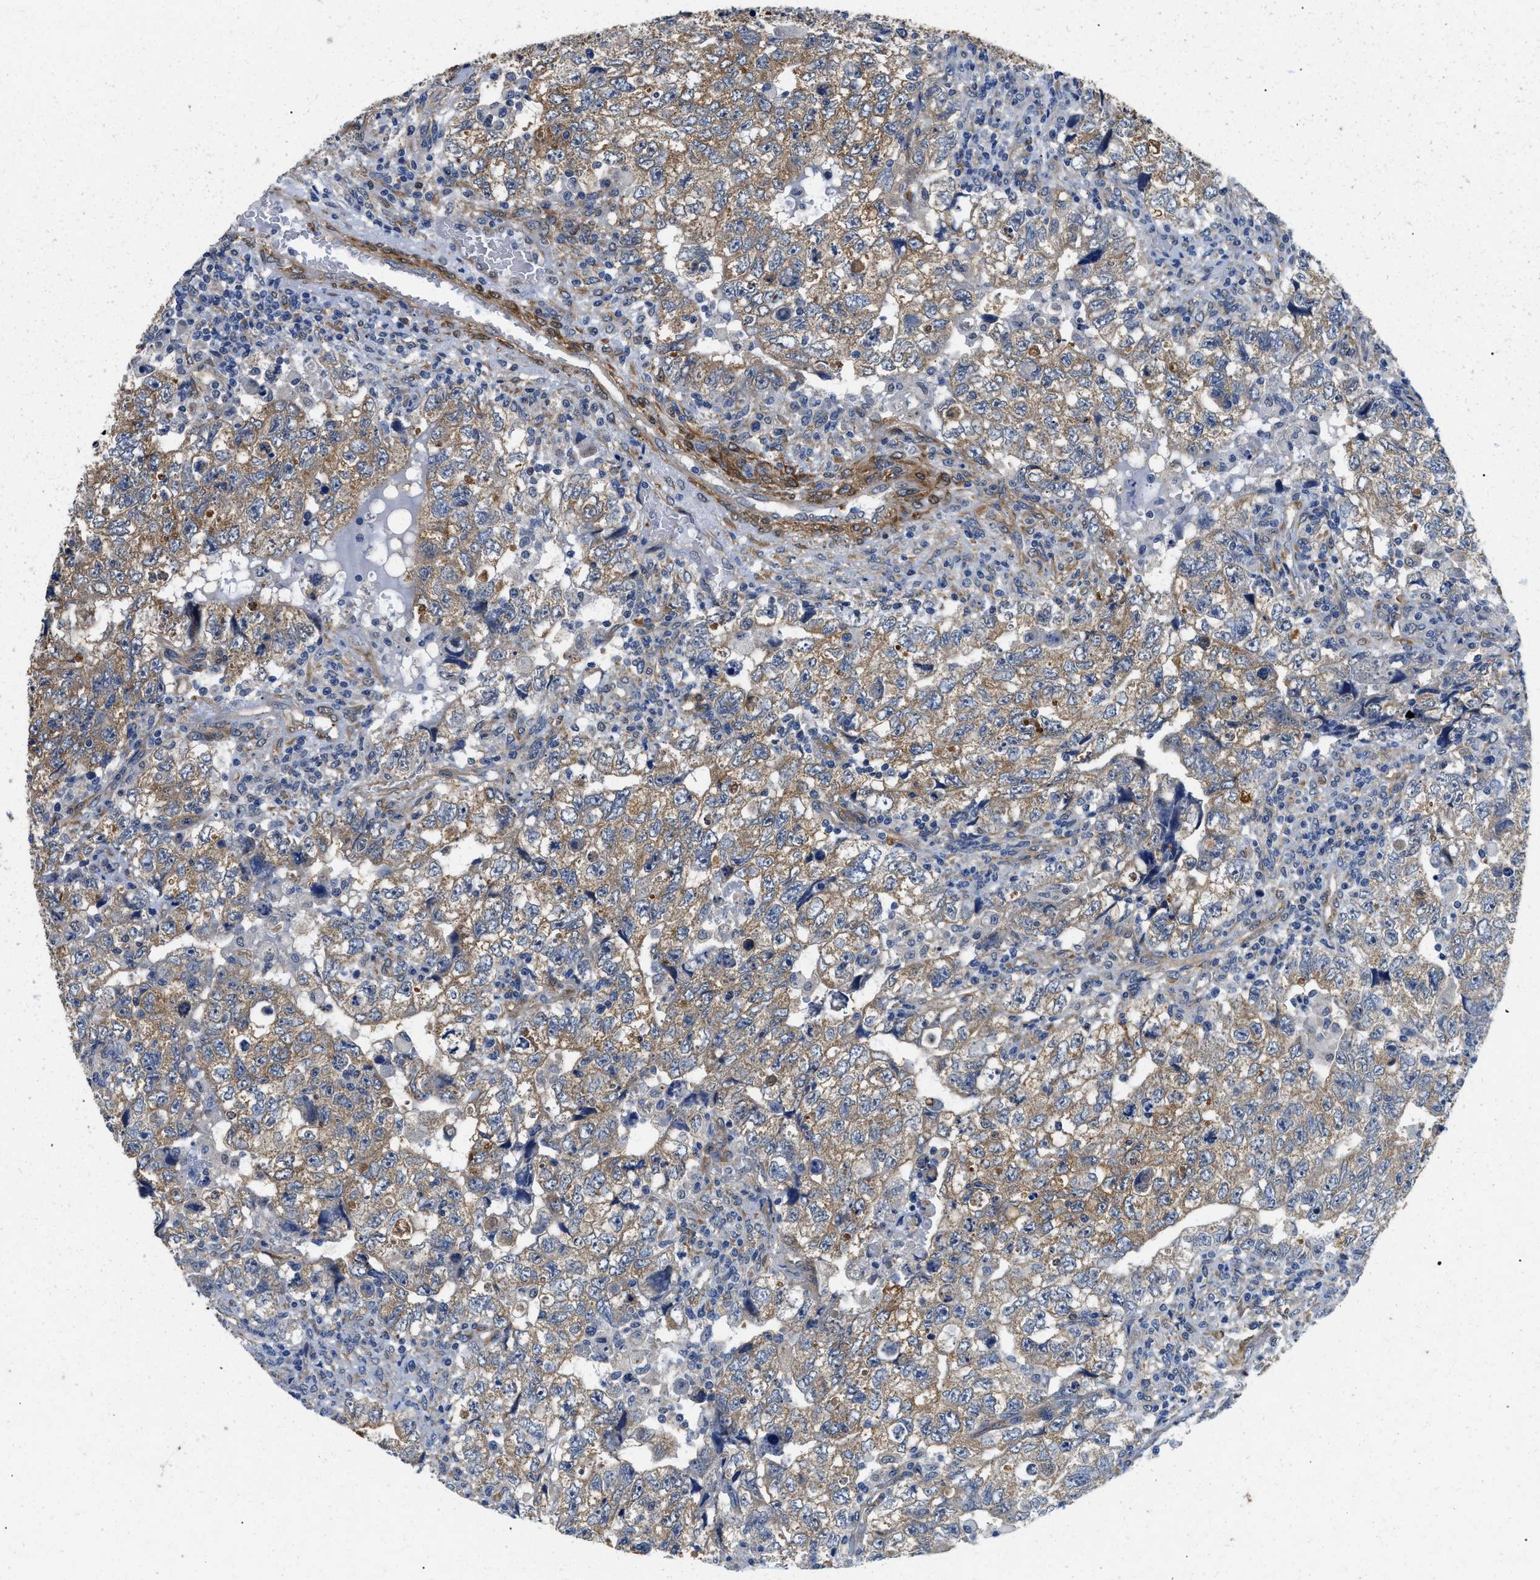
{"staining": {"intensity": "strong", "quantity": "25%-75%", "location": "cytoplasmic/membranous"}, "tissue": "testis cancer", "cell_type": "Tumor cells", "image_type": "cancer", "snomed": [{"axis": "morphology", "description": "Seminoma, NOS"}, {"axis": "topography", "description": "Testis"}], "caption": "DAB (3,3'-diaminobenzidine) immunohistochemical staining of testis seminoma exhibits strong cytoplasmic/membranous protein staining in approximately 25%-75% of tumor cells. Nuclei are stained in blue.", "gene": "RAPH1", "patient": {"sex": "male", "age": 22}}